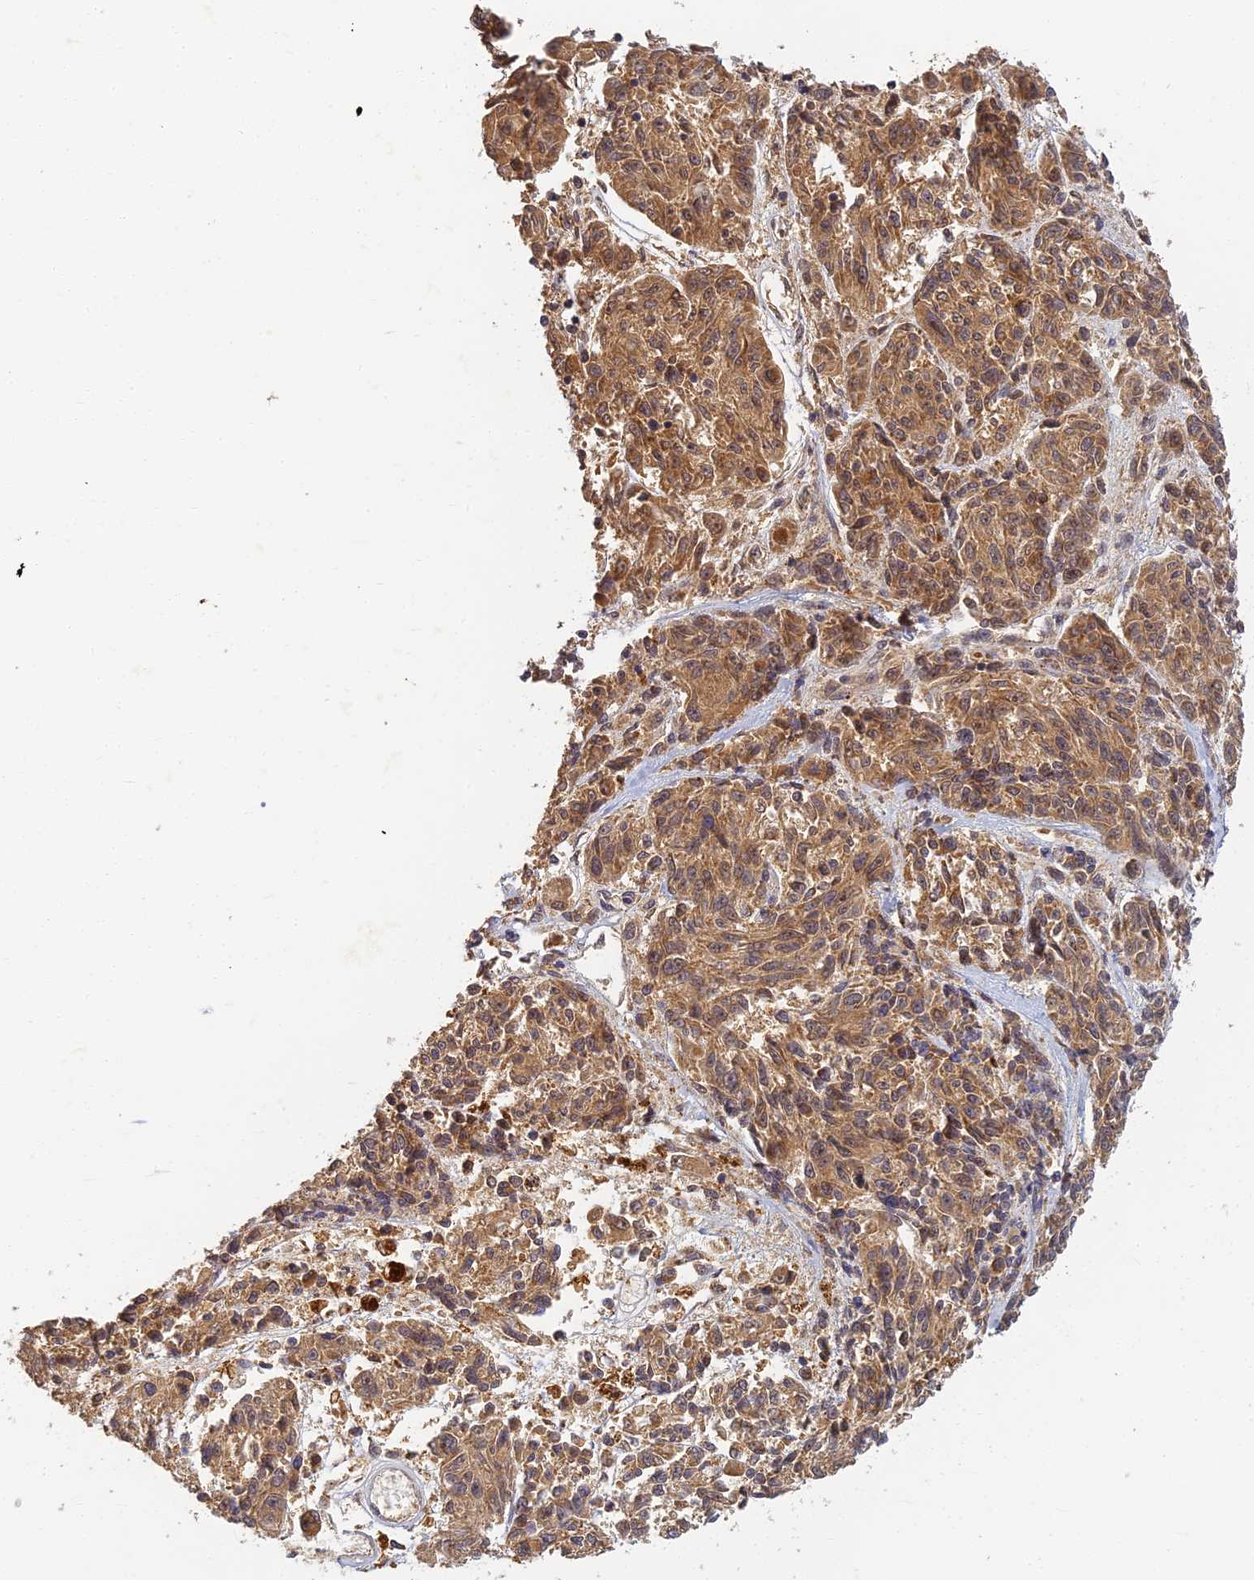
{"staining": {"intensity": "moderate", "quantity": ">75%", "location": "cytoplasmic/membranous"}, "tissue": "melanoma", "cell_type": "Tumor cells", "image_type": "cancer", "snomed": [{"axis": "morphology", "description": "Malignant melanoma, NOS"}, {"axis": "topography", "description": "Skin"}], "caption": "Malignant melanoma was stained to show a protein in brown. There is medium levels of moderate cytoplasmic/membranous staining in approximately >75% of tumor cells. (Stains: DAB in brown, nuclei in blue, Microscopy: brightfield microscopy at high magnification).", "gene": "RGL3", "patient": {"sex": "male", "age": 53}}